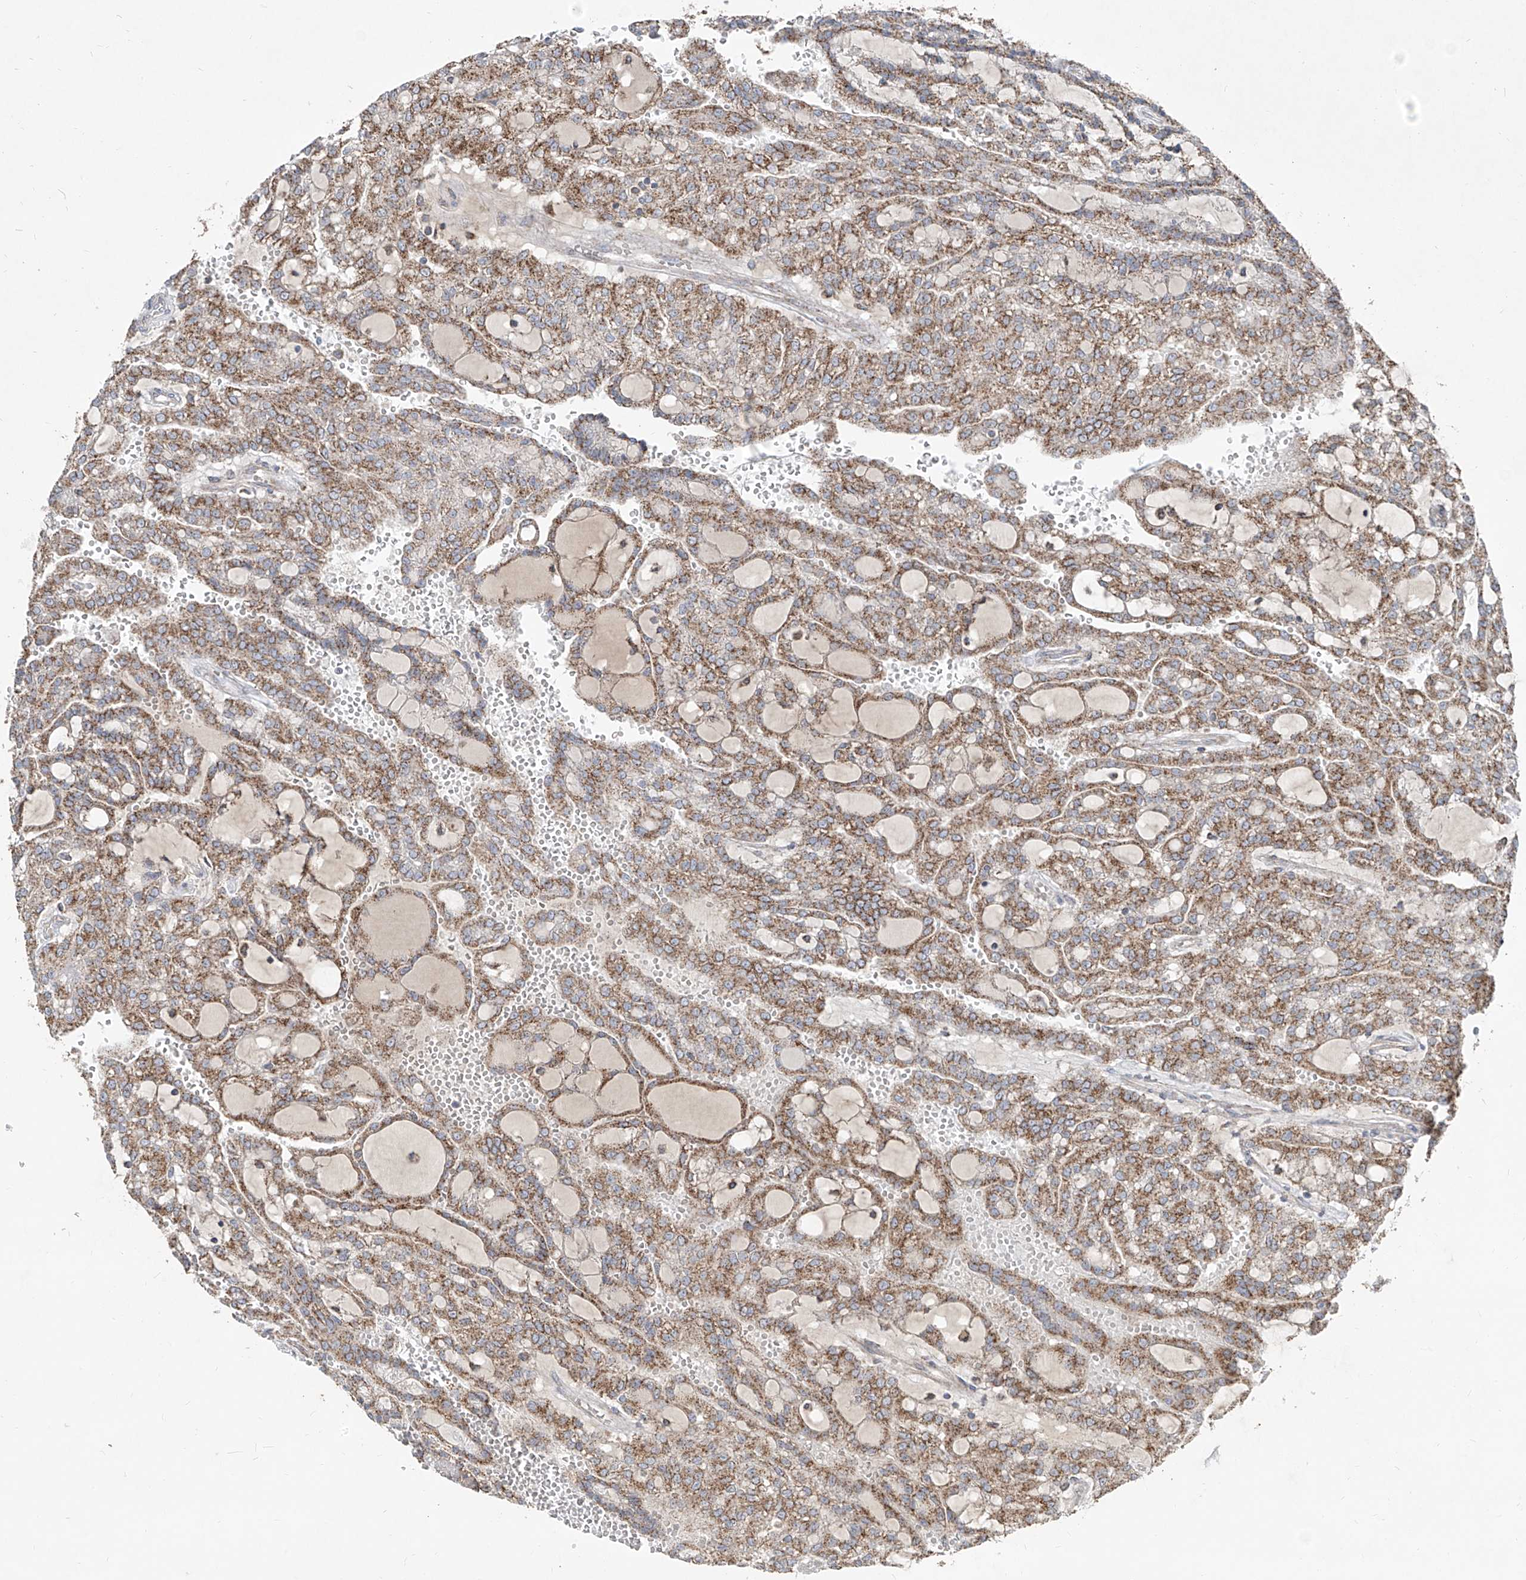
{"staining": {"intensity": "moderate", "quantity": ">75%", "location": "cytoplasmic/membranous"}, "tissue": "renal cancer", "cell_type": "Tumor cells", "image_type": "cancer", "snomed": [{"axis": "morphology", "description": "Adenocarcinoma, NOS"}, {"axis": "topography", "description": "Kidney"}], "caption": "DAB immunohistochemical staining of human renal cancer reveals moderate cytoplasmic/membranous protein expression in approximately >75% of tumor cells.", "gene": "ABCD3", "patient": {"sex": "male", "age": 63}}